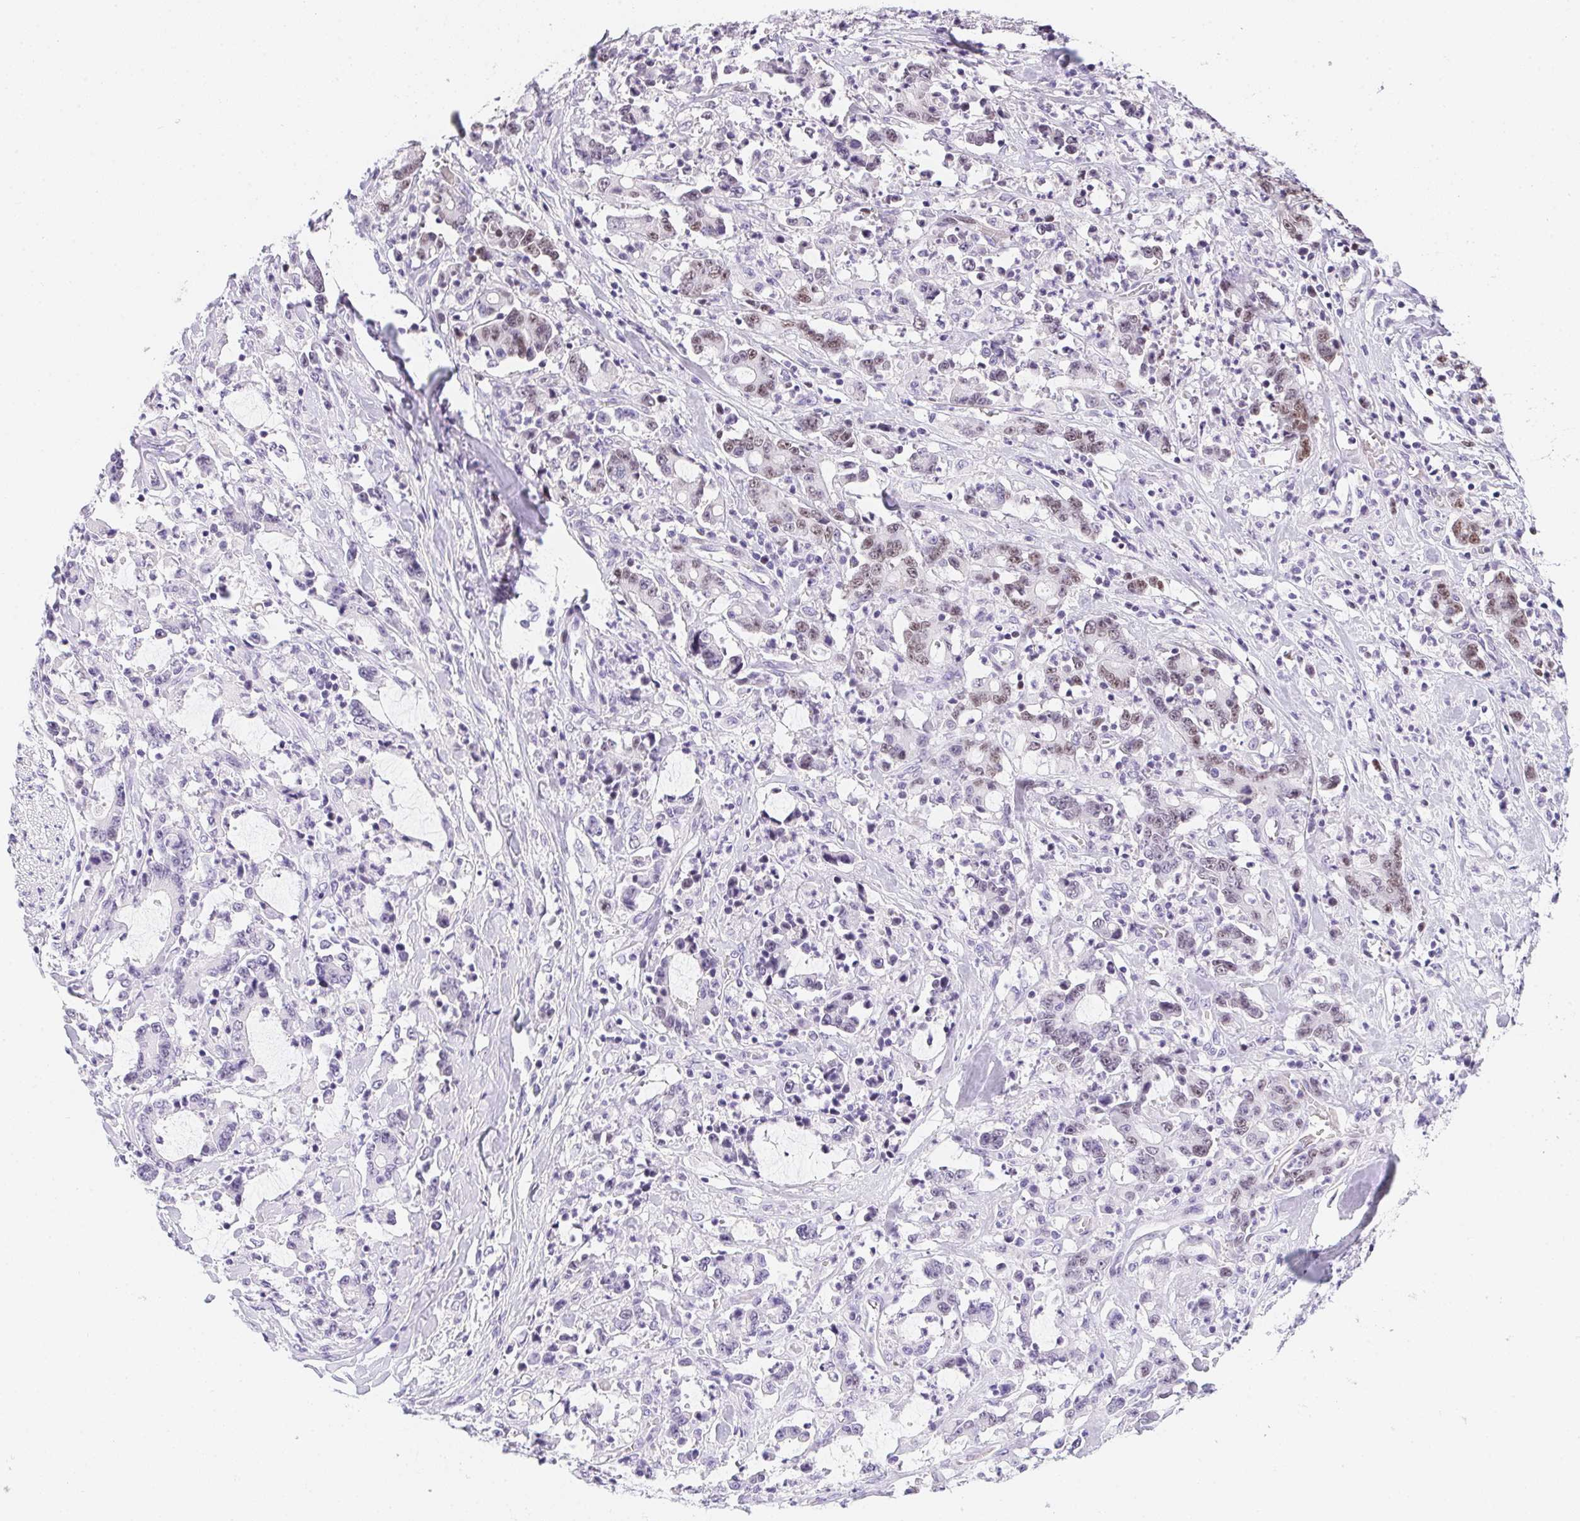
{"staining": {"intensity": "weak", "quantity": "25%-75%", "location": "nuclear"}, "tissue": "stomach cancer", "cell_type": "Tumor cells", "image_type": "cancer", "snomed": [{"axis": "morphology", "description": "Adenocarcinoma, NOS"}, {"axis": "topography", "description": "Stomach, upper"}], "caption": "Stomach cancer (adenocarcinoma) stained for a protein reveals weak nuclear positivity in tumor cells.", "gene": "HELLS", "patient": {"sex": "male", "age": 68}}